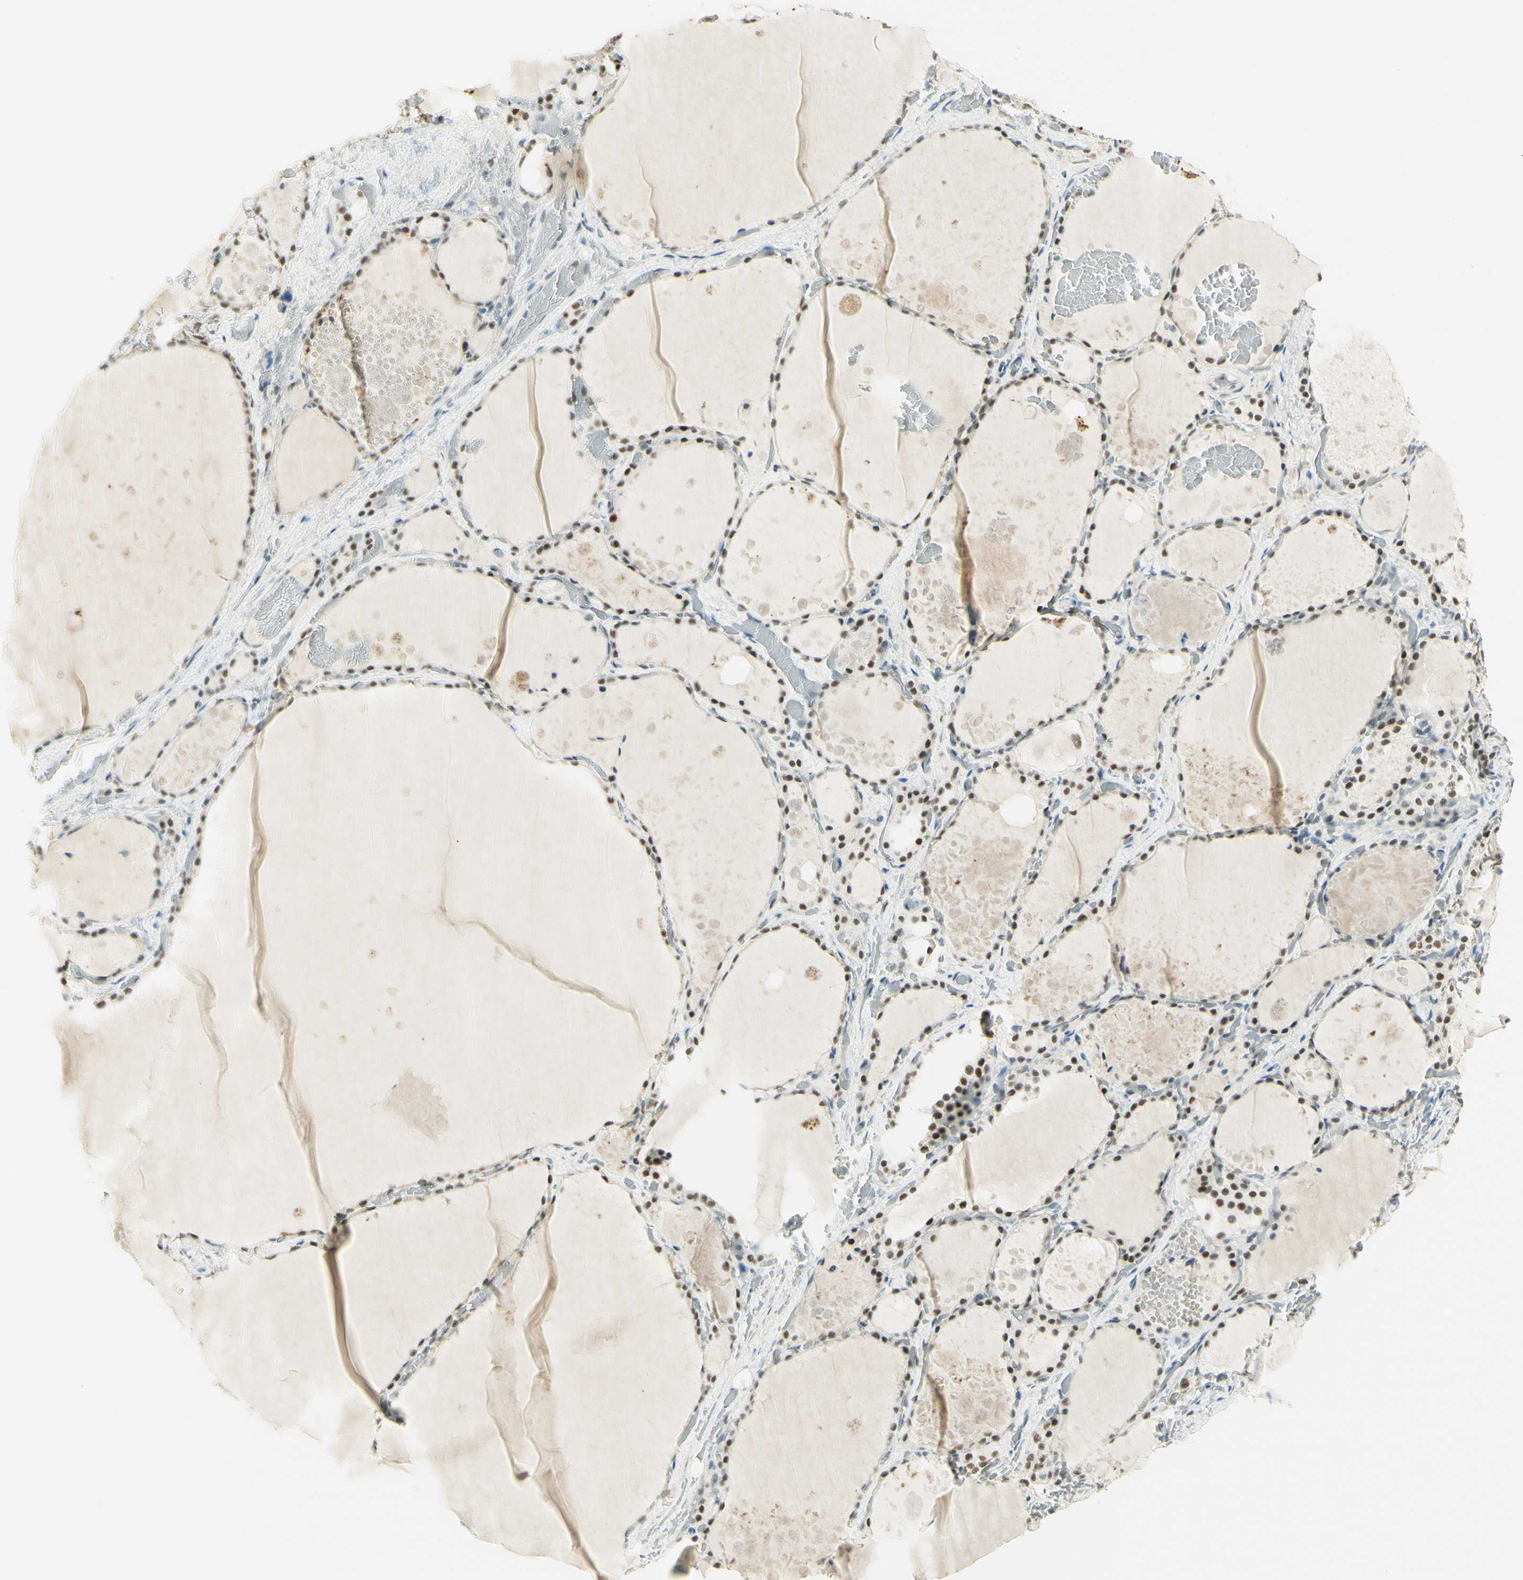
{"staining": {"intensity": "moderate", "quantity": ">75%", "location": "nuclear"}, "tissue": "thyroid gland", "cell_type": "Glandular cells", "image_type": "normal", "snomed": [{"axis": "morphology", "description": "Normal tissue, NOS"}, {"axis": "topography", "description": "Thyroid gland"}], "caption": "This is a micrograph of immunohistochemistry staining of unremarkable thyroid gland, which shows moderate expression in the nuclear of glandular cells.", "gene": "PMS2", "patient": {"sex": "male", "age": 61}}